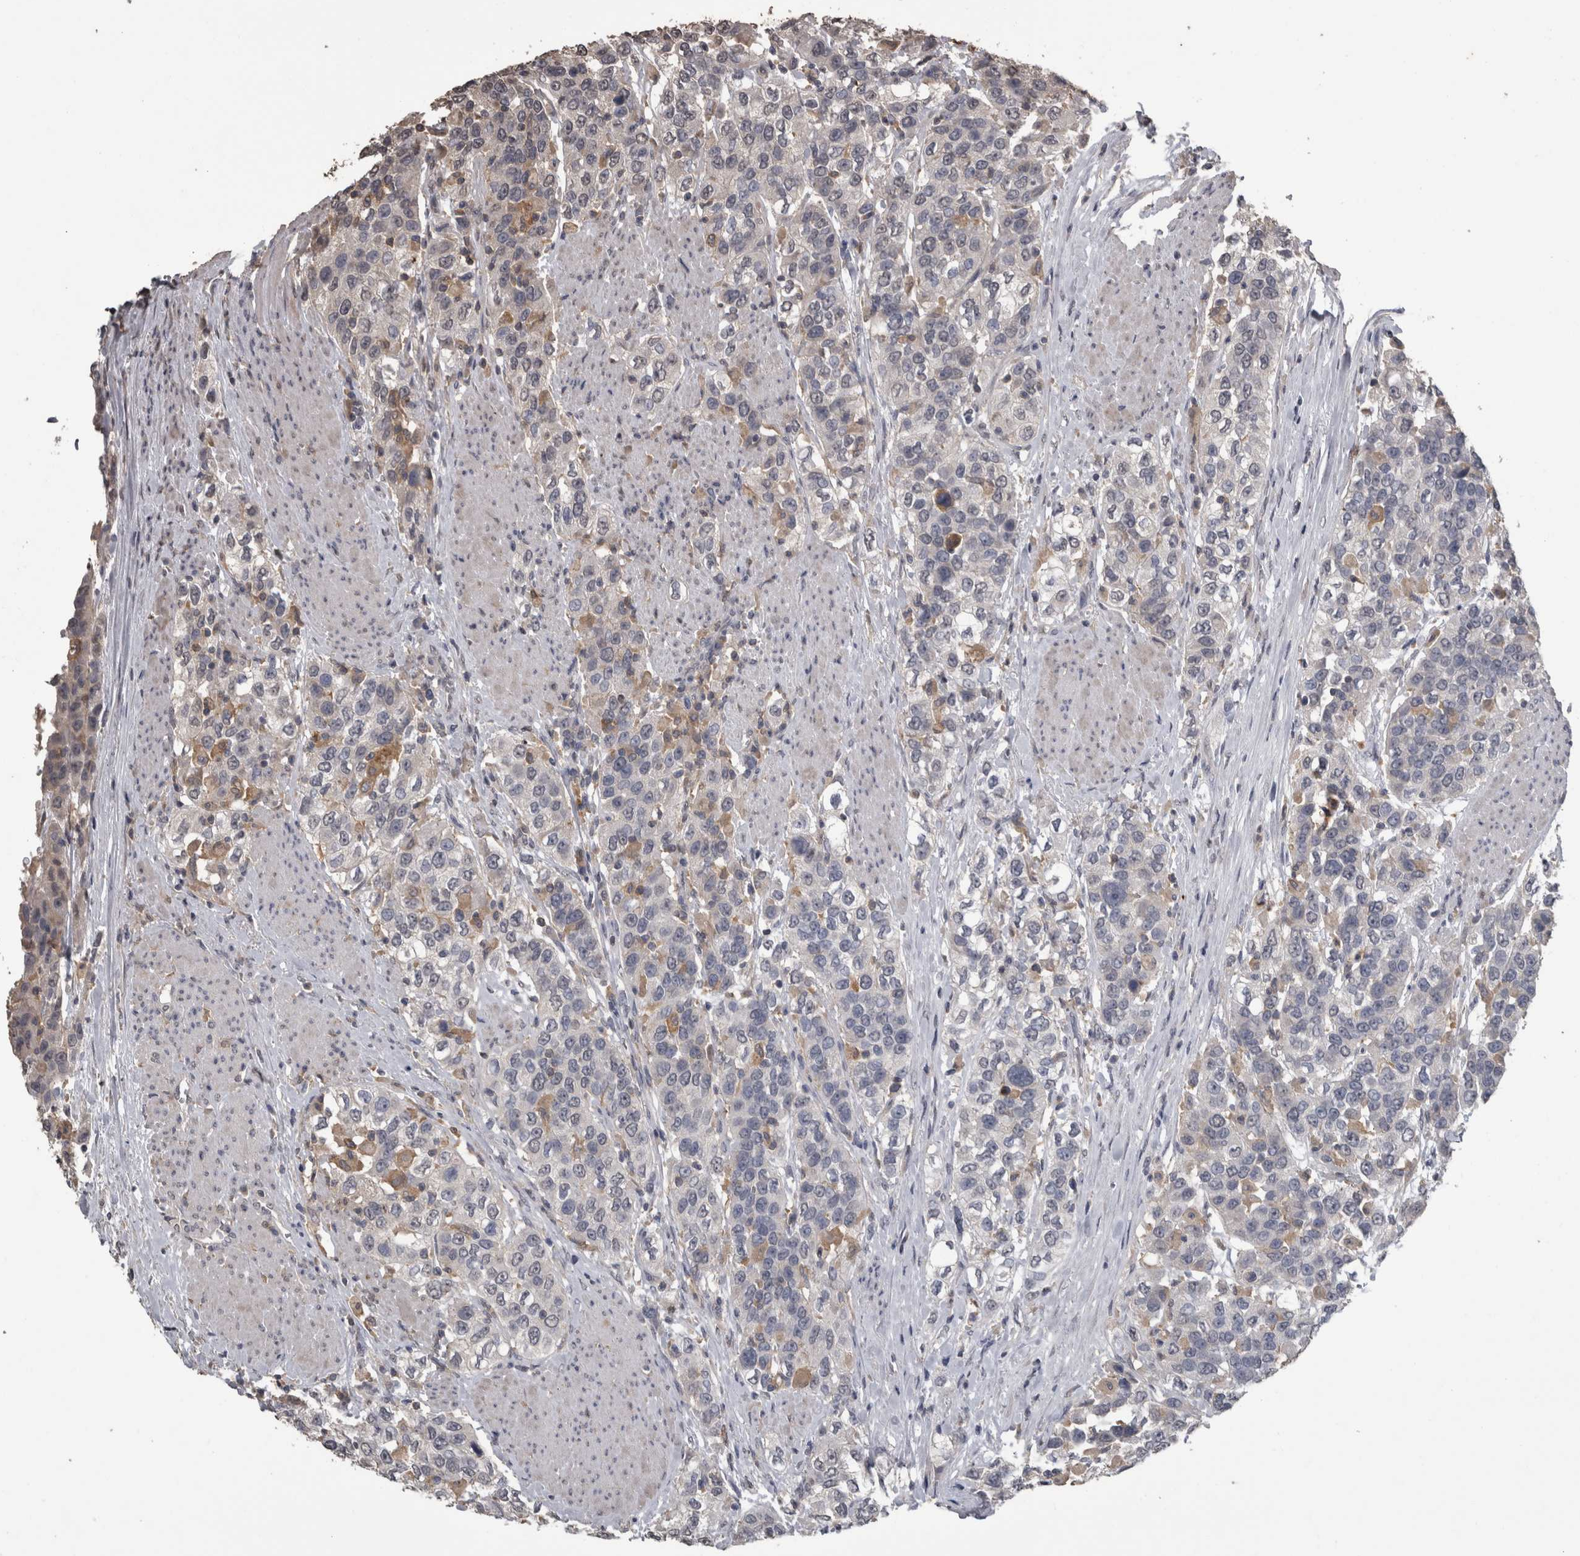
{"staining": {"intensity": "negative", "quantity": "none", "location": "none"}, "tissue": "urothelial cancer", "cell_type": "Tumor cells", "image_type": "cancer", "snomed": [{"axis": "morphology", "description": "Urothelial carcinoma, High grade"}, {"axis": "topography", "description": "Urinary bladder"}], "caption": "An immunohistochemistry (IHC) micrograph of high-grade urothelial carcinoma is shown. There is no staining in tumor cells of high-grade urothelial carcinoma. (Stains: DAB (3,3'-diaminobenzidine) immunohistochemistry (IHC) with hematoxylin counter stain, Microscopy: brightfield microscopy at high magnification).", "gene": "PIK3AP1", "patient": {"sex": "female", "age": 80}}